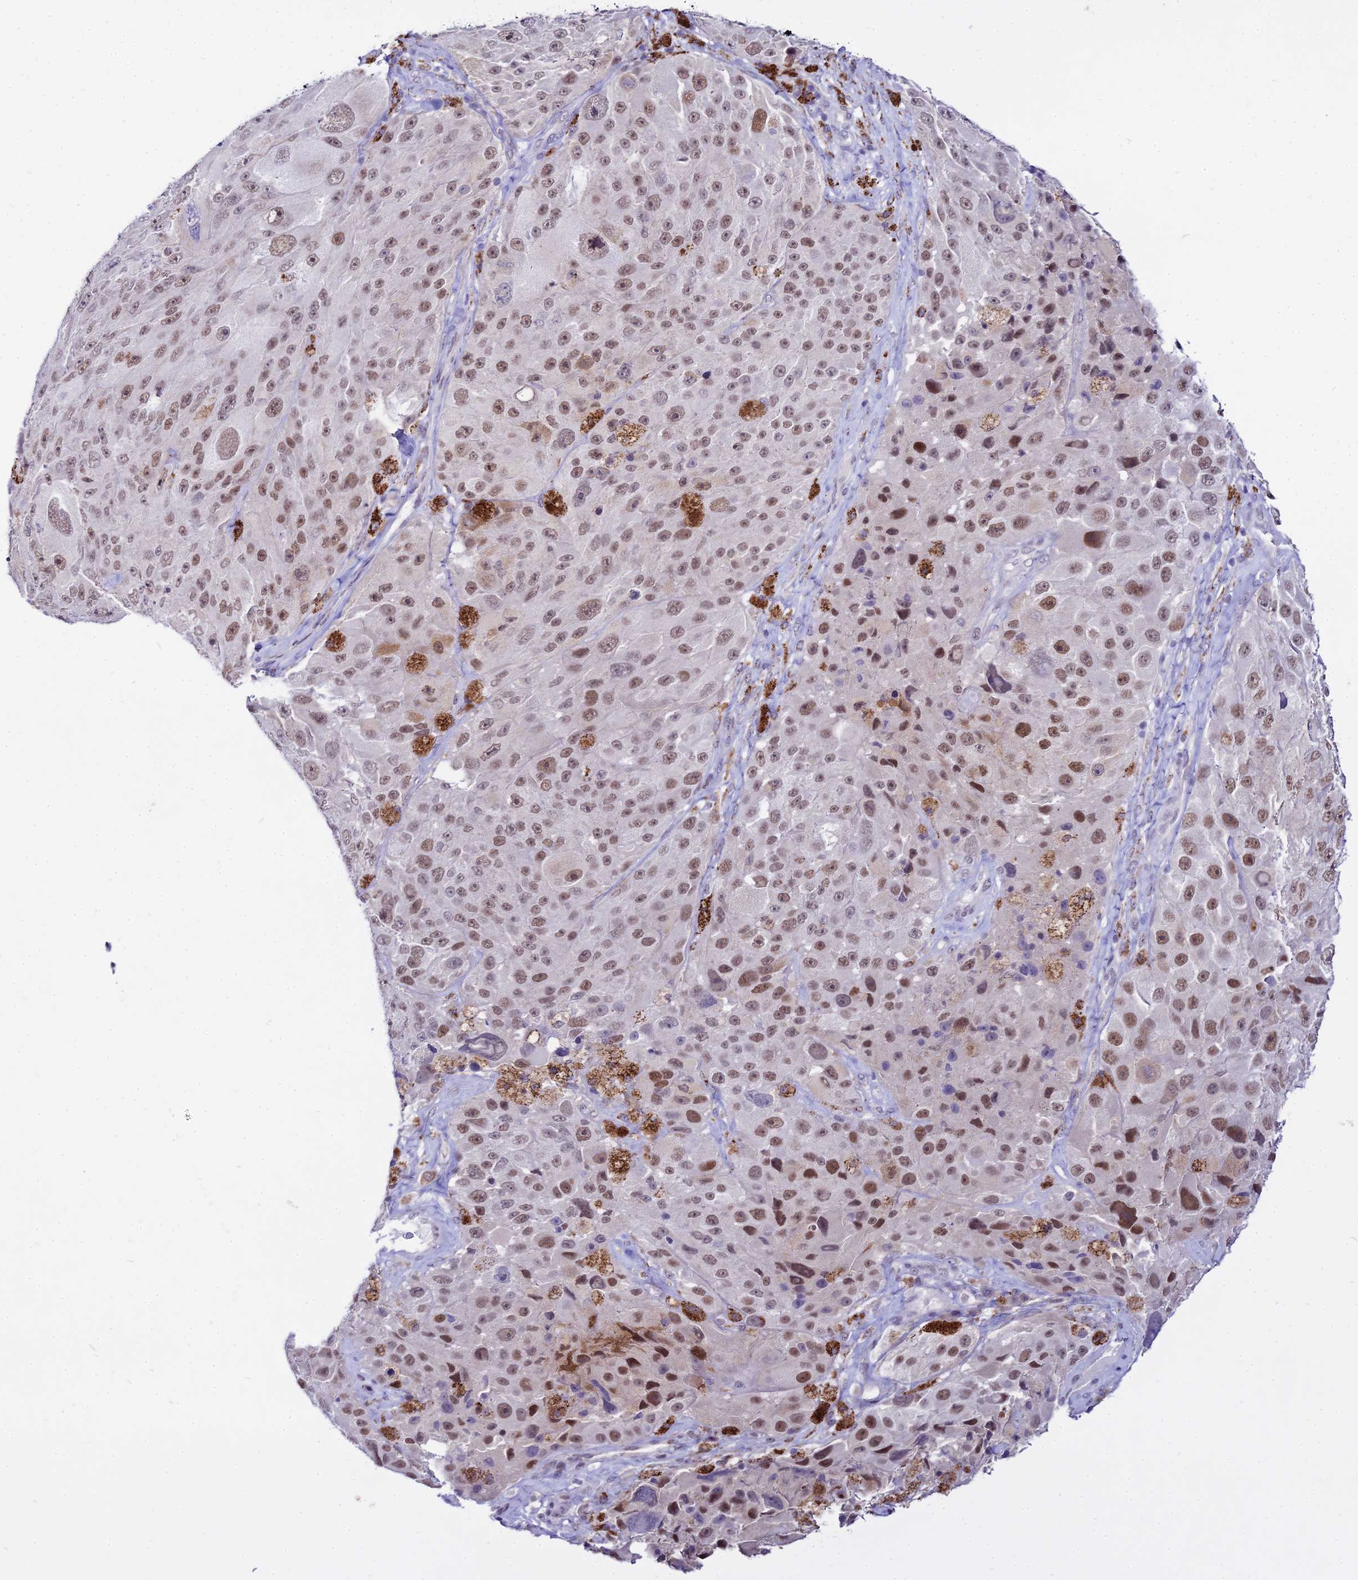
{"staining": {"intensity": "moderate", "quantity": ">75%", "location": "nuclear"}, "tissue": "melanoma", "cell_type": "Tumor cells", "image_type": "cancer", "snomed": [{"axis": "morphology", "description": "Malignant melanoma, Metastatic site"}, {"axis": "topography", "description": "Lymph node"}], "caption": "Protein staining exhibits moderate nuclear staining in about >75% of tumor cells in melanoma.", "gene": "C6orf163", "patient": {"sex": "male", "age": 62}}